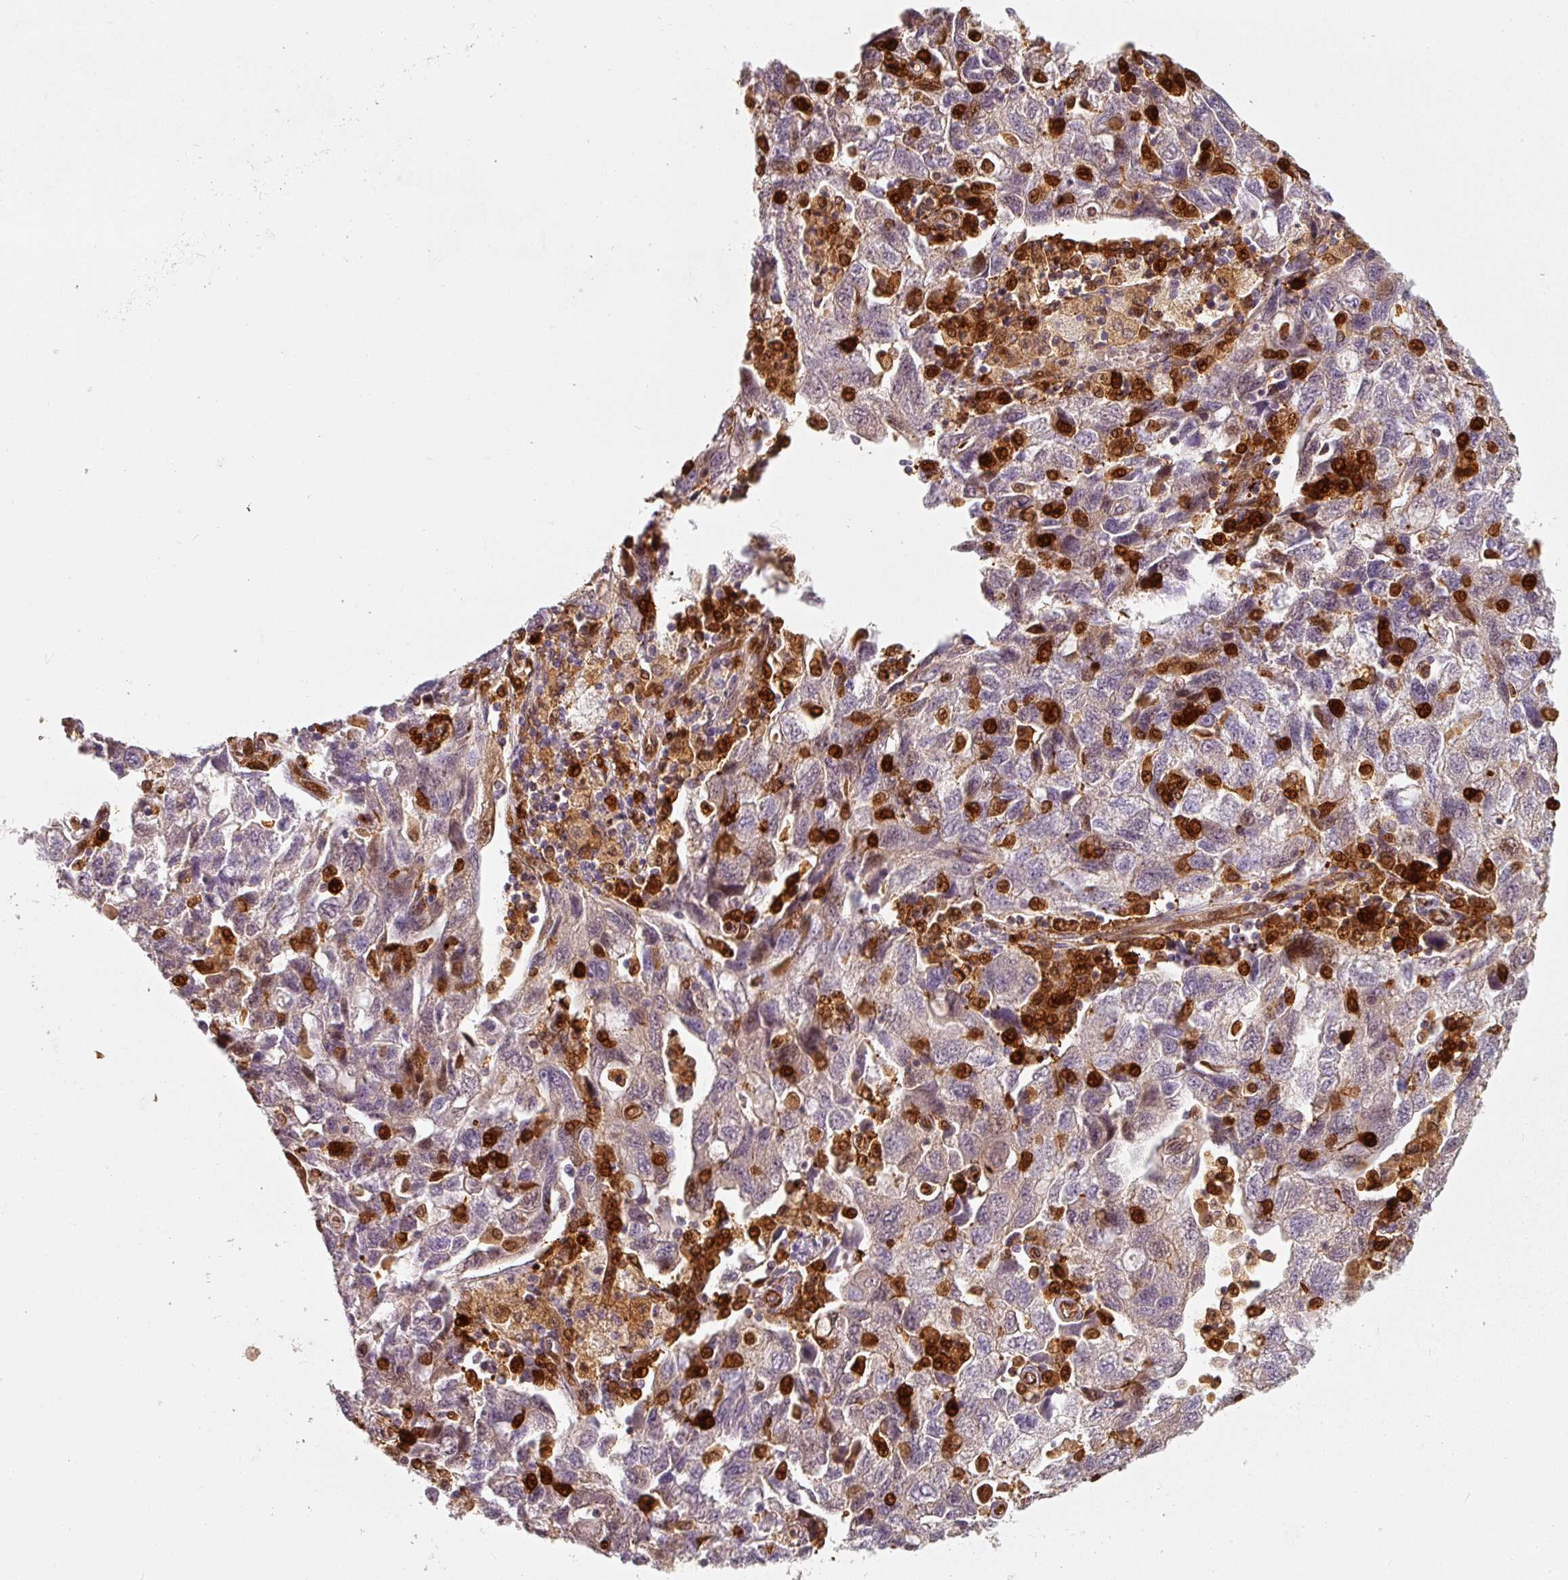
{"staining": {"intensity": "weak", "quantity": "<25%", "location": "cytoplasmic/membranous"}, "tissue": "ovarian cancer", "cell_type": "Tumor cells", "image_type": "cancer", "snomed": [{"axis": "morphology", "description": "Carcinoma, NOS"}, {"axis": "morphology", "description": "Cystadenocarcinoma, serous, NOS"}, {"axis": "topography", "description": "Ovary"}], "caption": "Tumor cells are negative for protein expression in human ovarian carcinoma.", "gene": "IQGAP2", "patient": {"sex": "female", "age": 69}}